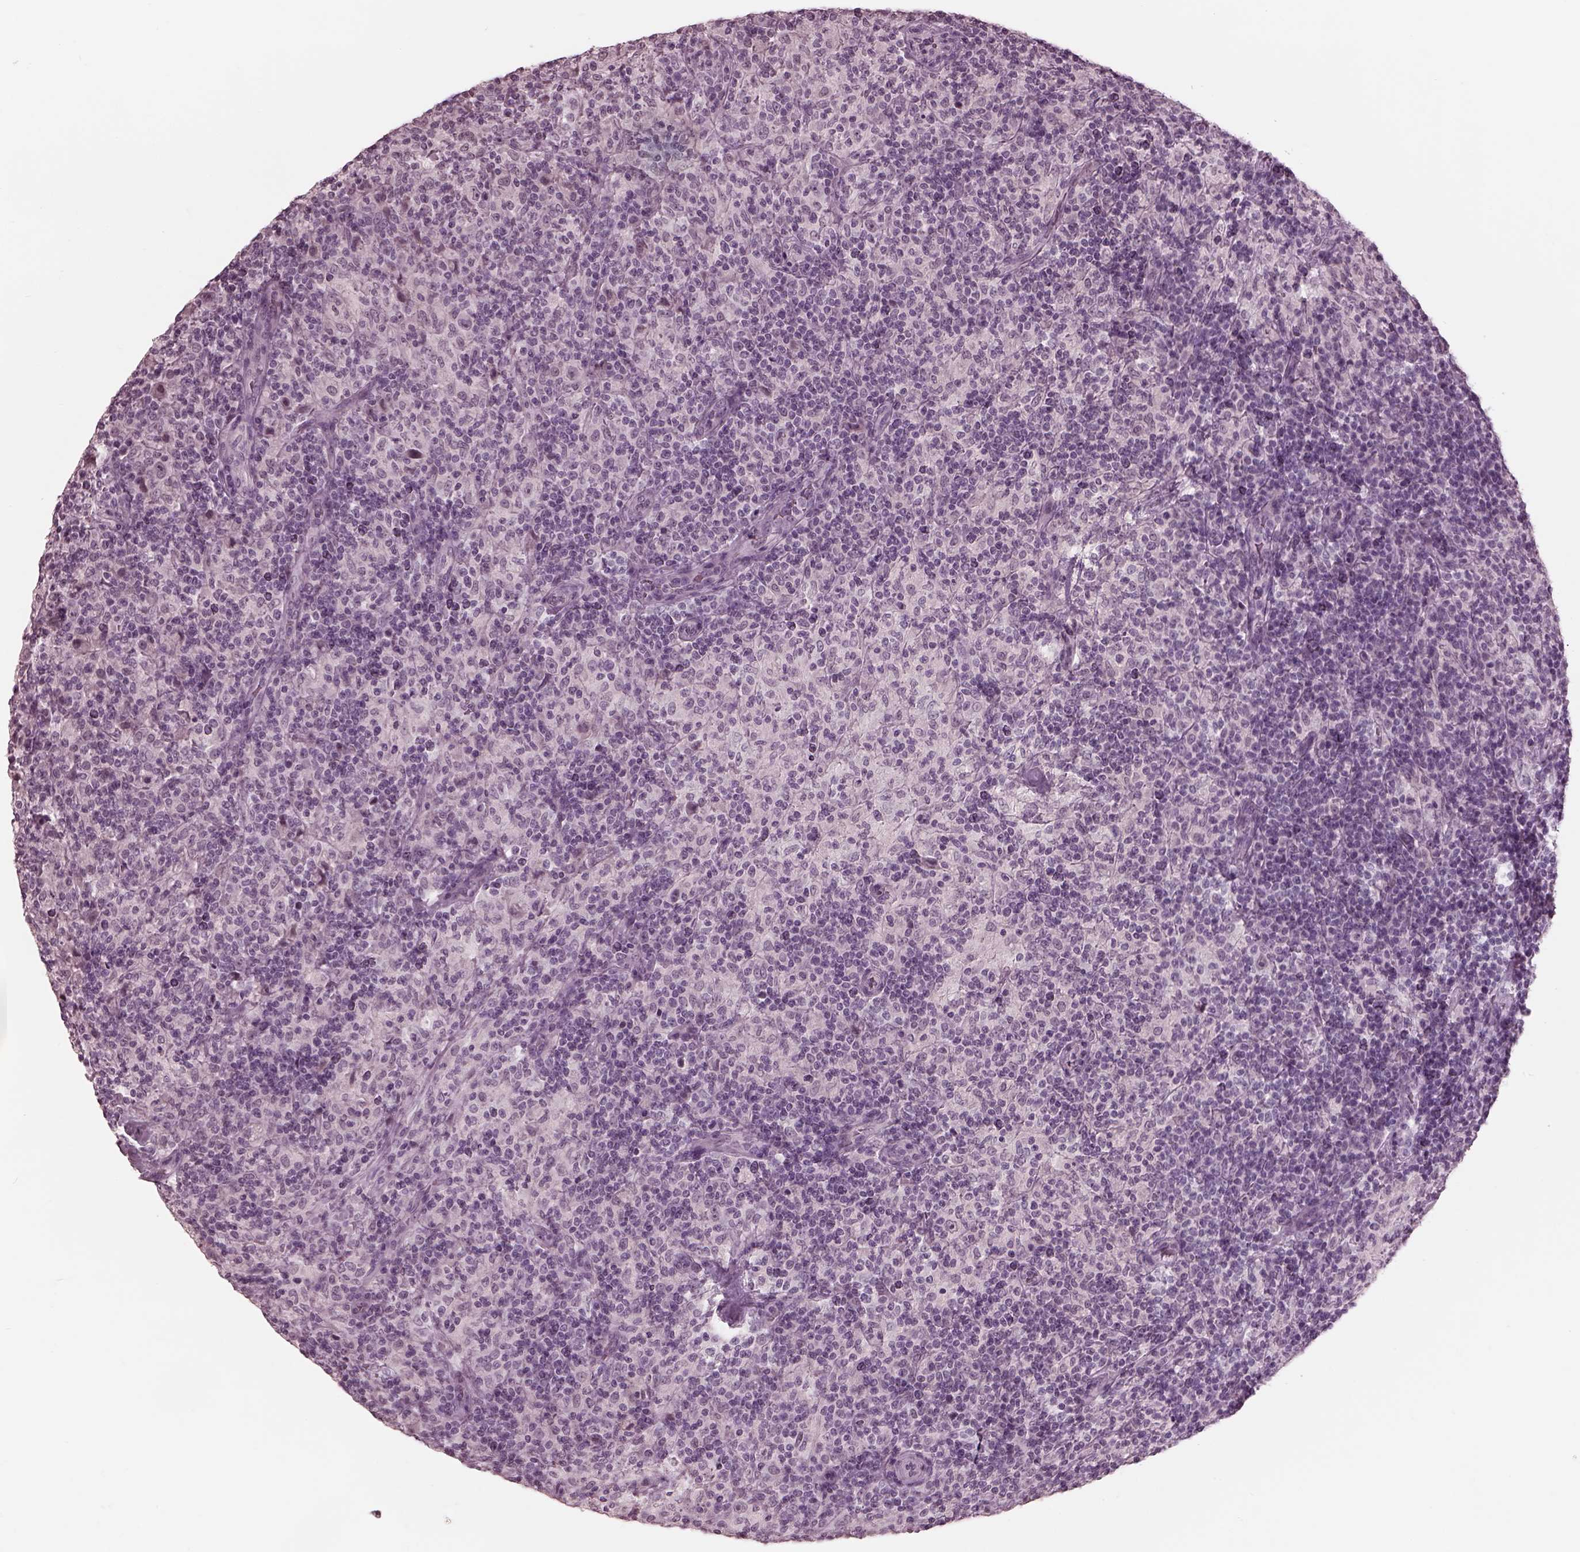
{"staining": {"intensity": "negative", "quantity": "none", "location": "none"}, "tissue": "lymphoma", "cell_type": "Tumor cells", "image_type": "cancer", "snomed": [{"axis": "morphology", "description": "Hodgkin's disease, NOS"}, {"axis": "topography", "description": "Lymph node"}], "caption": "Photomicrograph shows no protein staining in tumor cells of lymphoma tissue.", "gene": "GARIN4", "patient": {"sex": "male", "age": 70}}